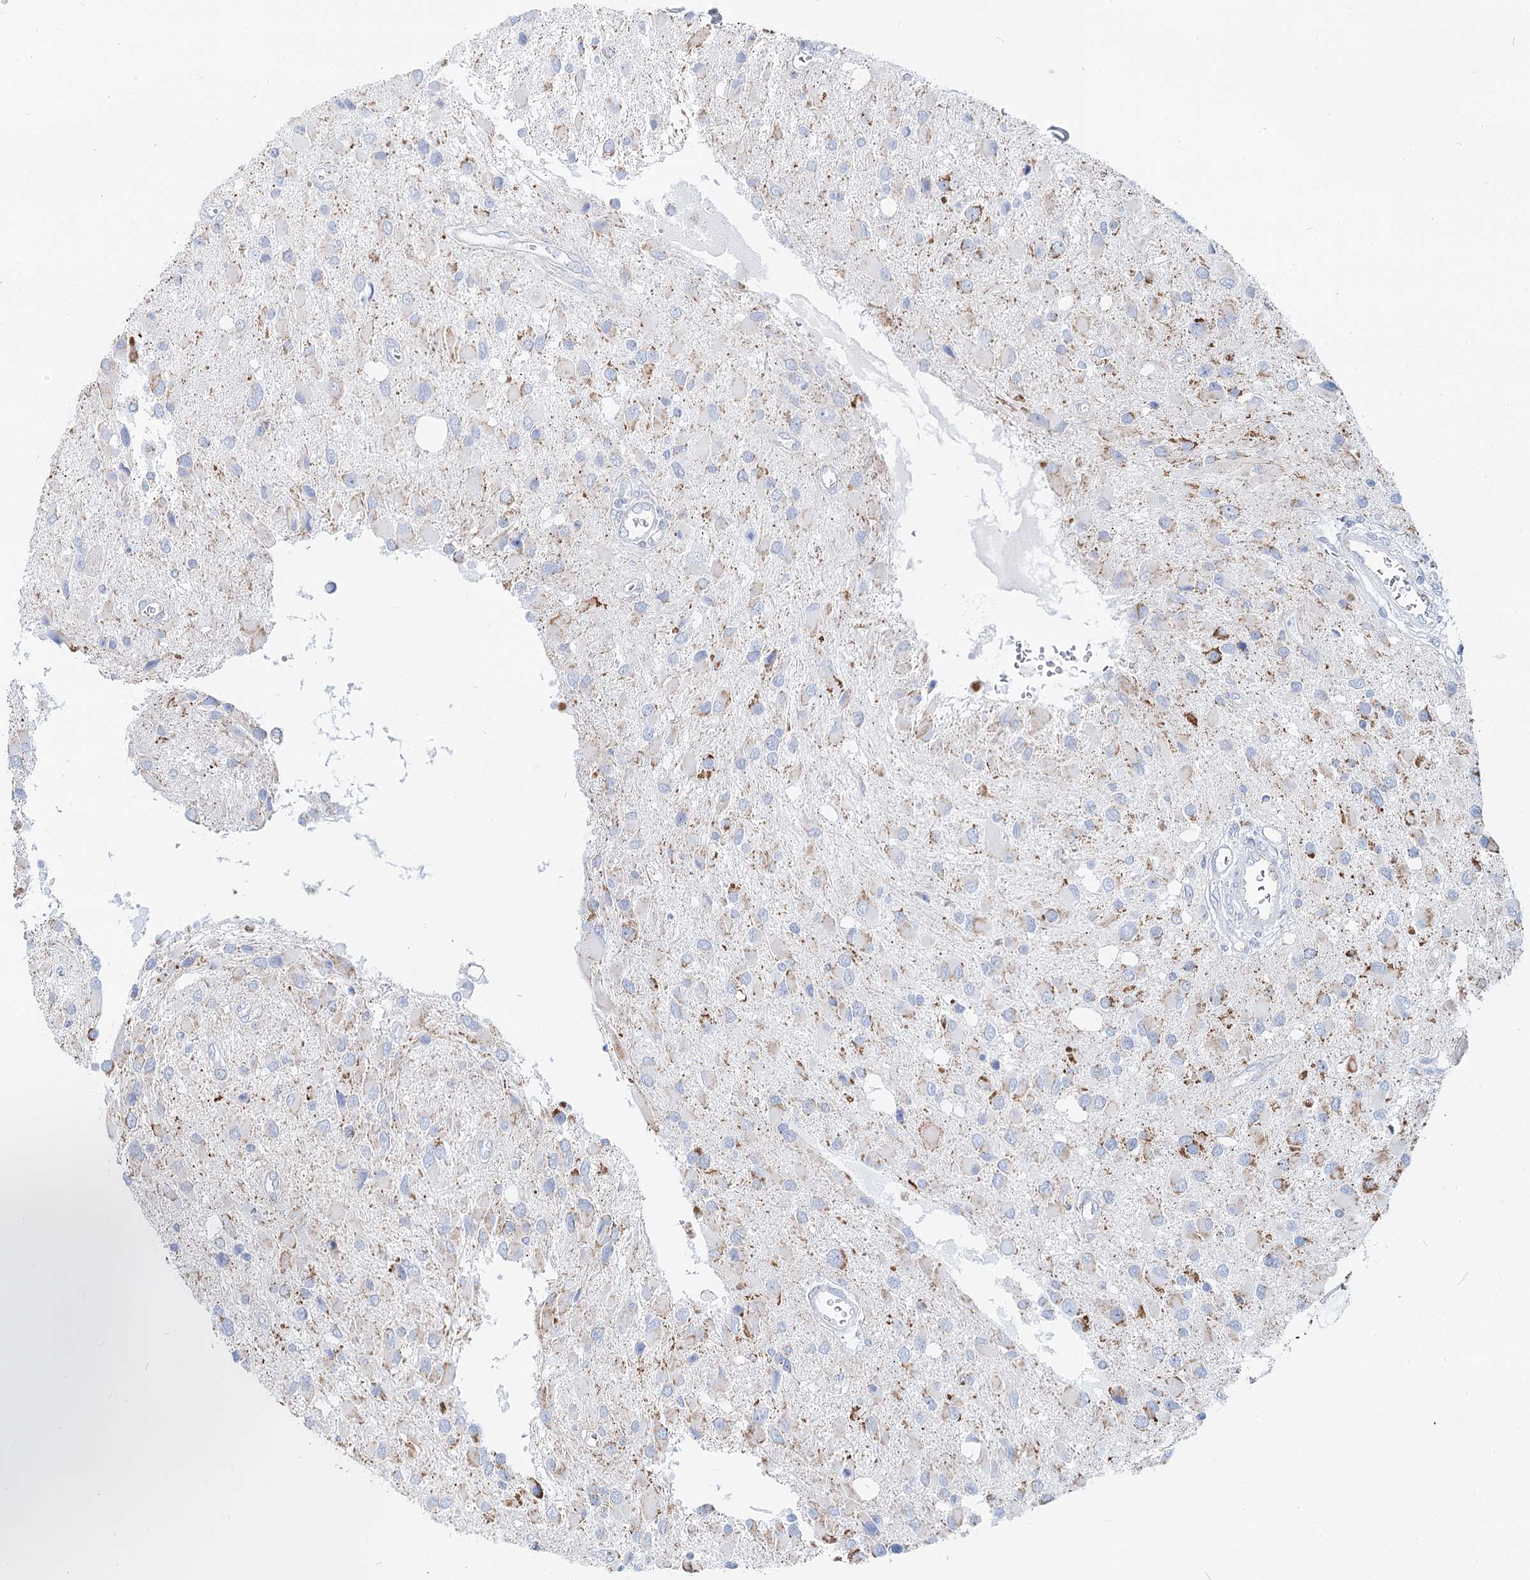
{"staining": {"intensity": "strong", "quantity": "<25%", "location": "cytoplasmic/membranous"}, "tissue": "glioma", "cell_type": "Tumor cells", "image_type": "cancer", "snomed": [{"axis": "morphology", "description": "Glioma, malignant, High grade"}, {"axis": "topography", "description": "Brain"}], "caption": "Protein expression analysis of human high-grade glioma (malignant) reveals strong cytoplasmic/membranous staining in about <25% of tumor cells.", "gene": "MCCC2", "patient": {"sex": "male", "age": 53}}